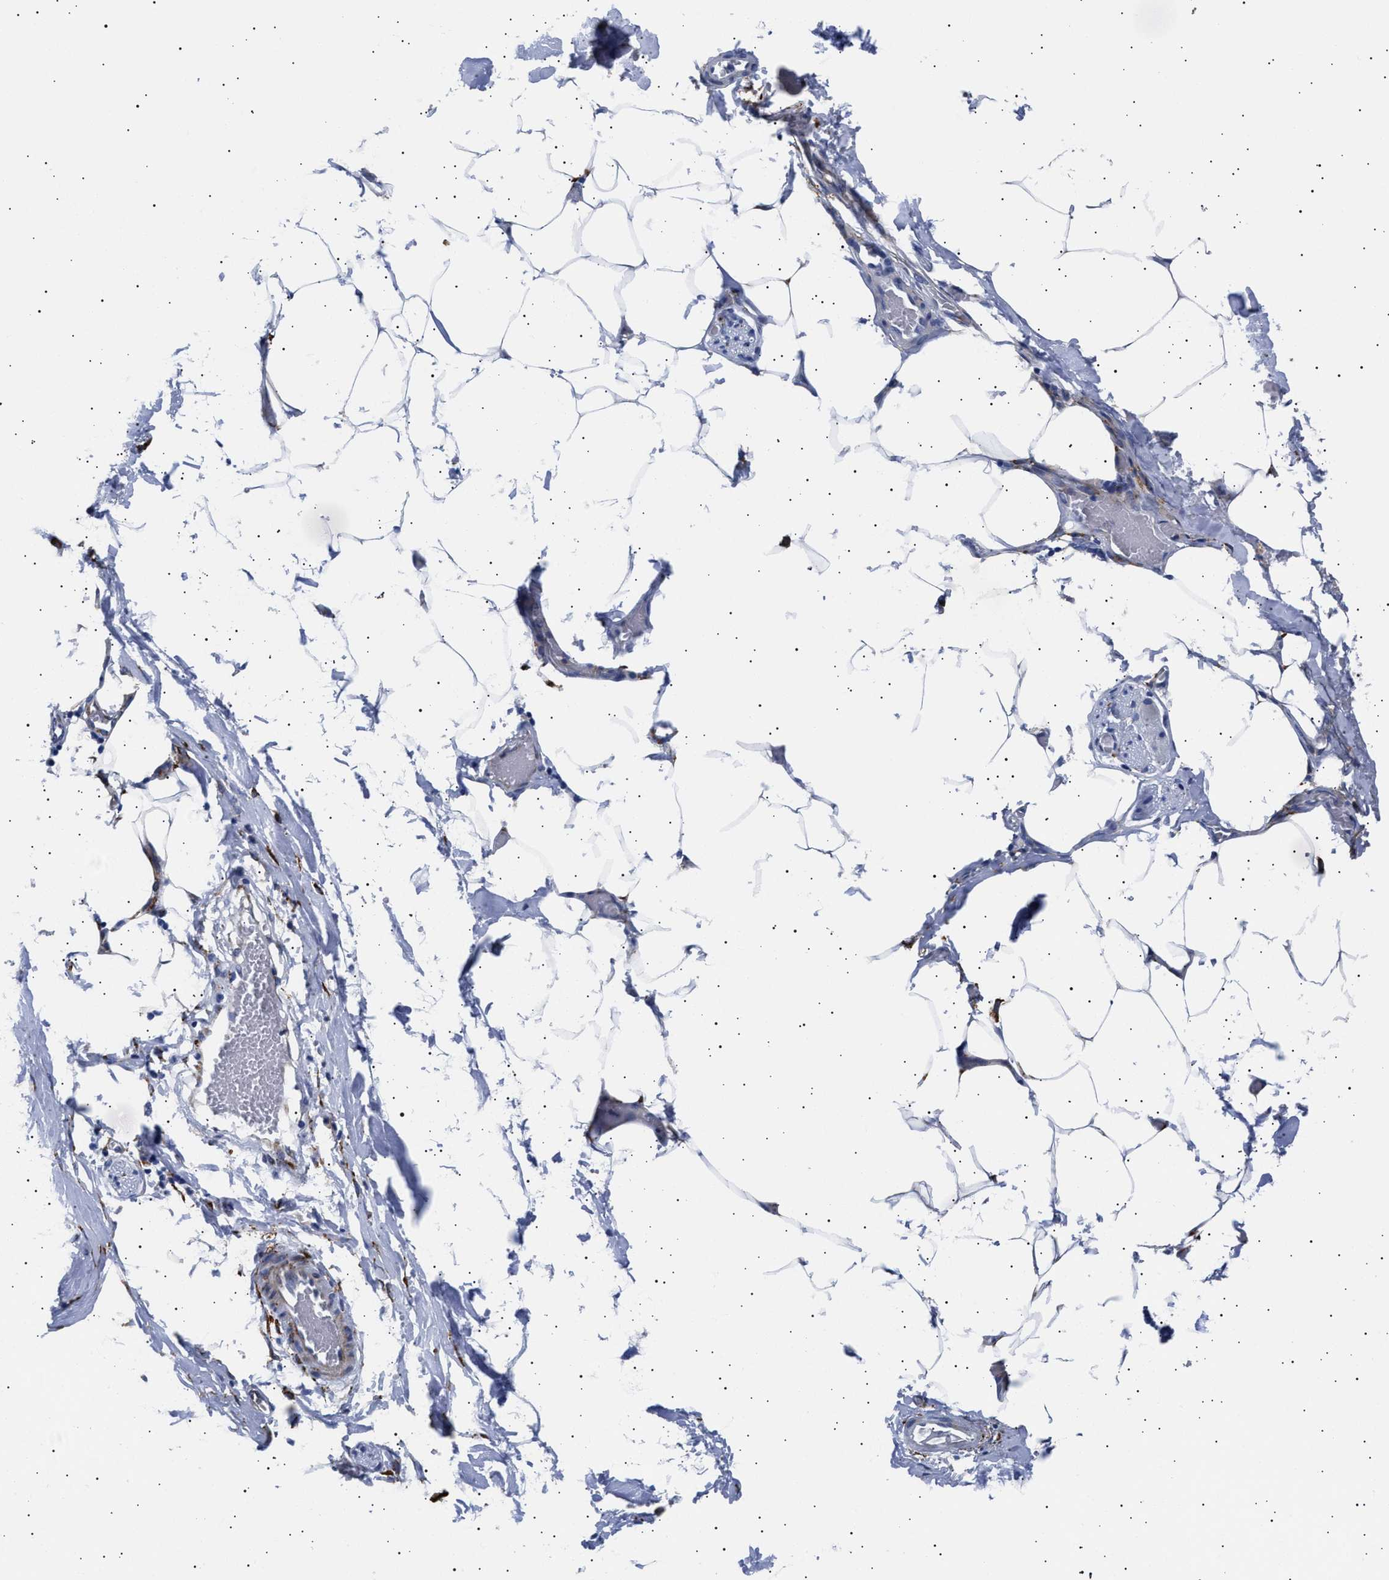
{"staining": {"intensity": "negative", "quantity": "none", "location": "none"}, "tissue": "adipose tissue", "cell_type": "Adipocytes", "image_type": "normal", "snomed": [{"axis": "morphology", "description": "Normal tissue, NOS"}, {"axis": "morphology", "description": "Adenocarcinoma, NOS"}, {"axis": "topography", "description": "Colon"}, {"axis": "topography", "description": "Peripheral nerve tissue"}], "caption": "This is an IHC photomicrograph of unremarkable adipose tissue. There is no staining in adipocytes.", "gene": "HEMGN", "patient": {"sex": "male", "age": 14}}